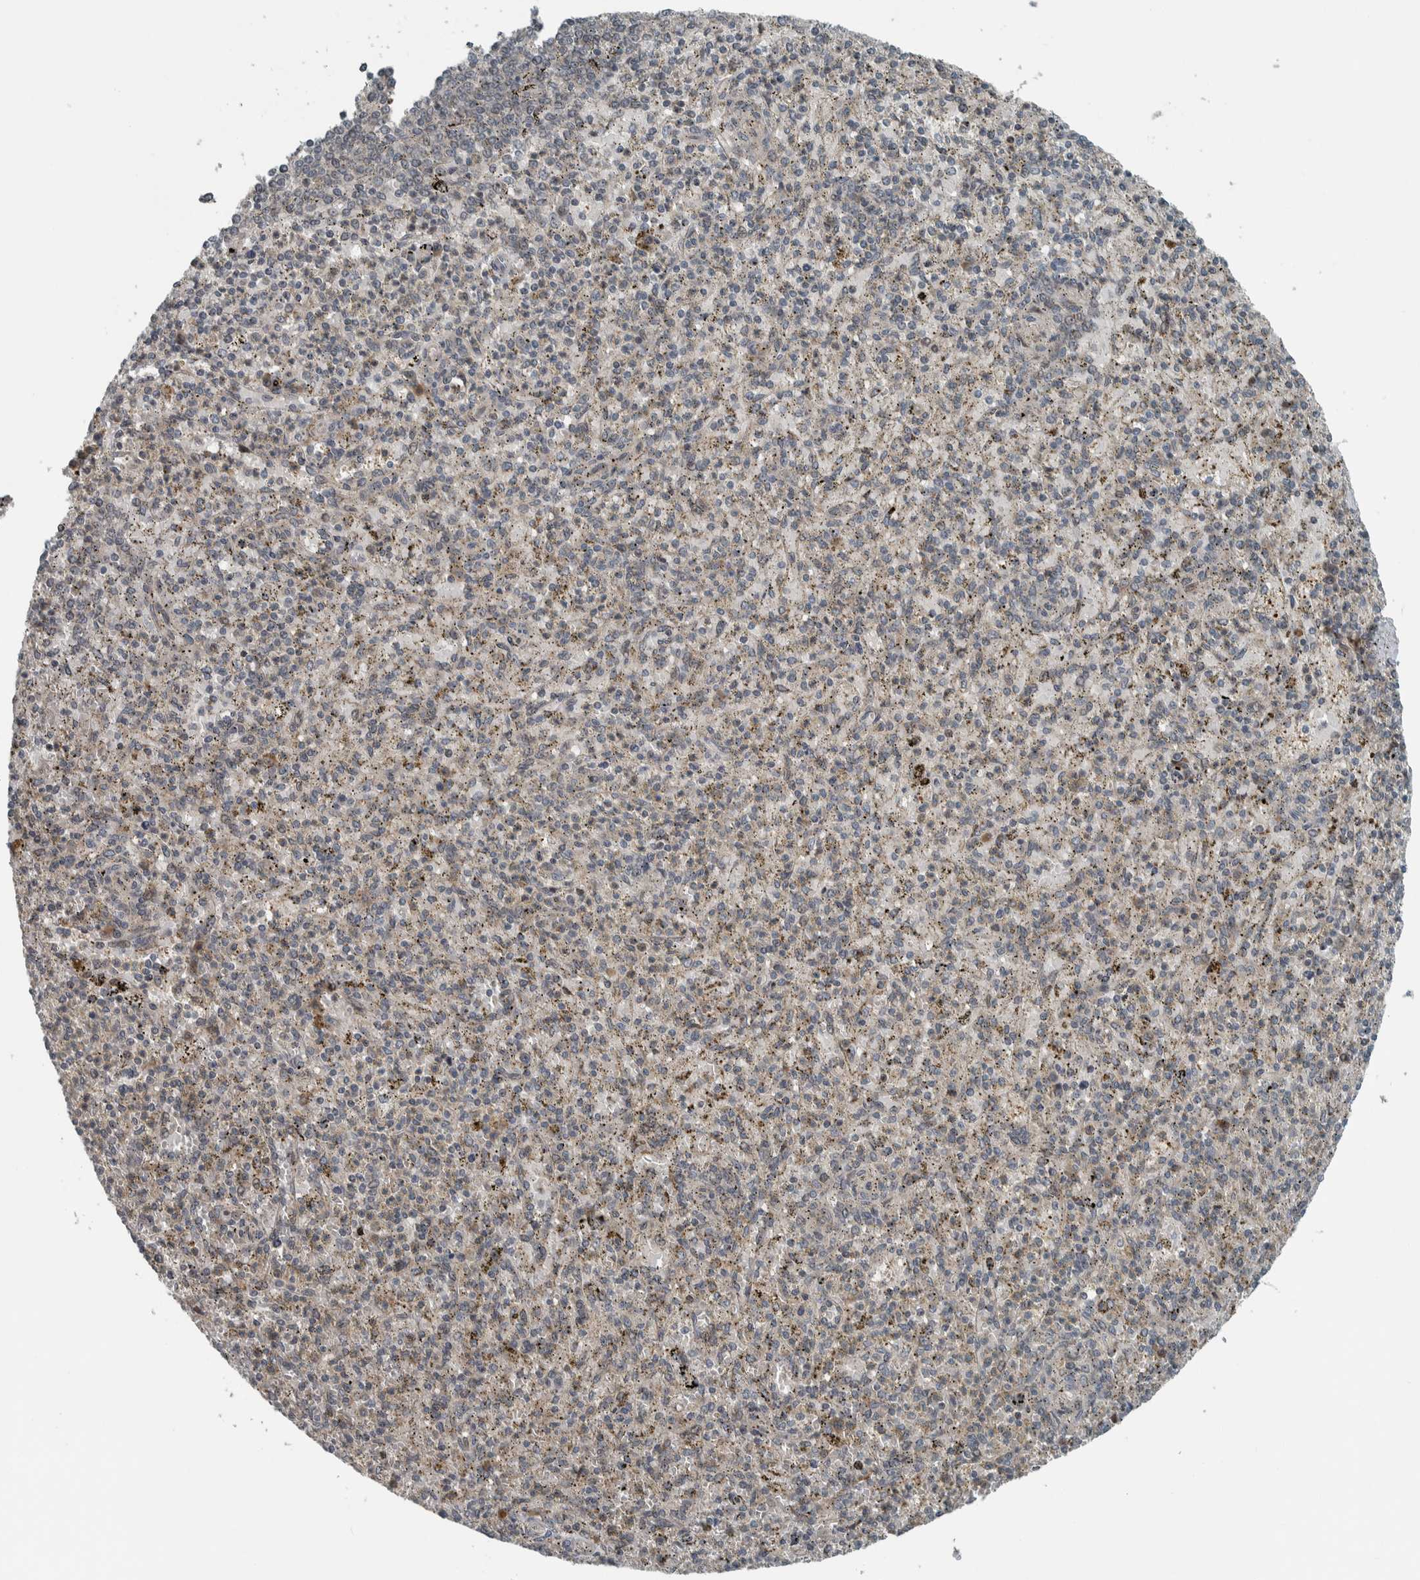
{"staining": {"intensity": "weak", "quantity": "25%-75%", "location": "cytoplasmic/membranous"}, "tissue": "spleen", "cell_type": "Cells in red pulp", "image_type": "normal", "snomed": [{"axis": "morphology", "description": "Normal tissue, NOS"}, {"axis": "topography", "description": "Spleen"}], "caption": "Immunohistochemical staining of unremarkable human spleen displays low levels of weak cytoplasmic/membranous staining in about 25%-75% of cells in red pulp.", "gene": "XPO5", "patient": {"sex": "male", "age": 72}}